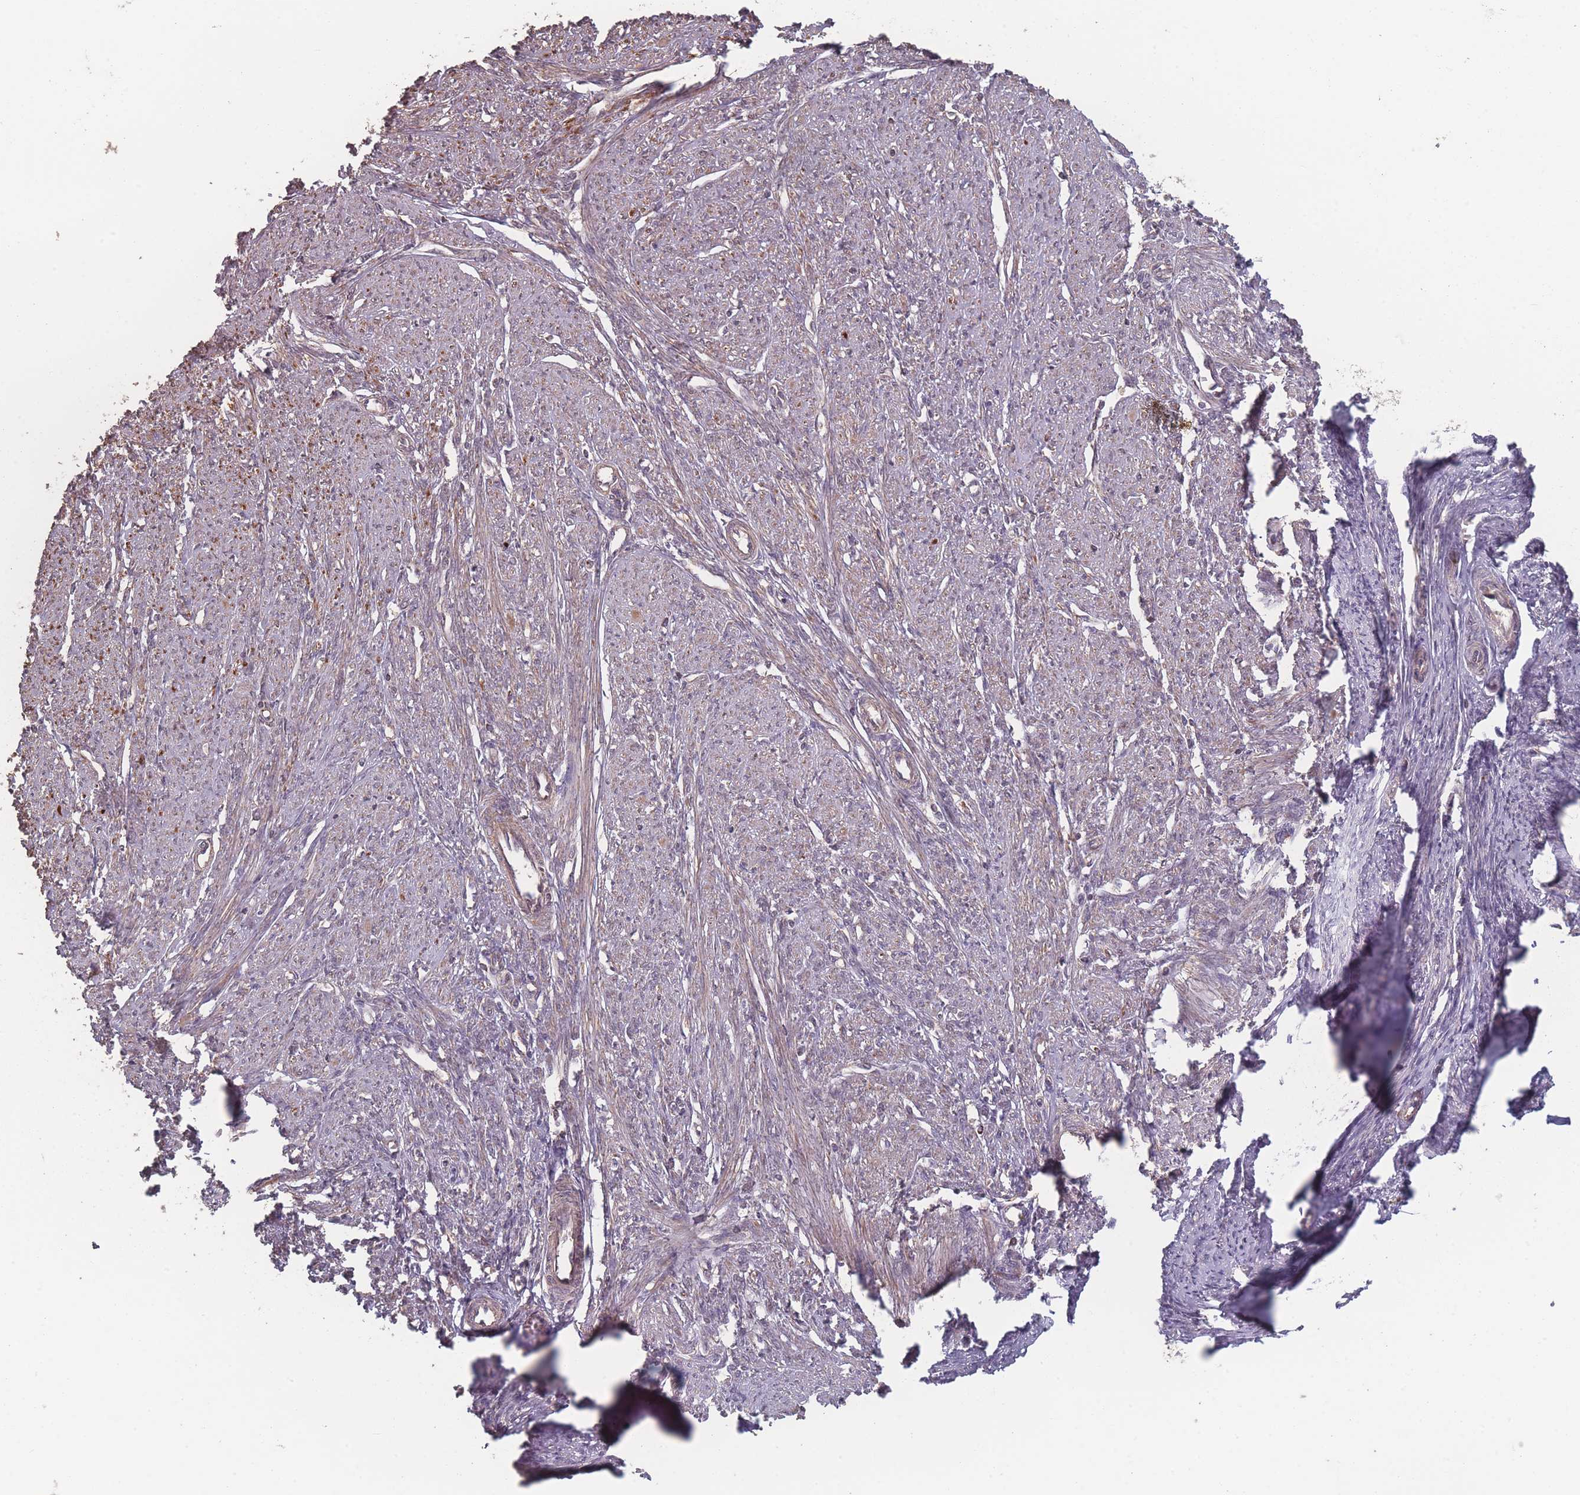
{"staining": {"intensity": "strong", "quantity": "25%-75%", "location": "cytoplasmic/membranous"}, "tissue": "smooth muscle", "cell_type": "Smooth muscle cells", "image_type": "normal", "snomed": [{"axis": "morphology", "description": "Normal tissue, NOS"}, {"axis": "topography", "description": "Smooth muscle"}, {"axis": "topography", "description": "Uterus"}], "caption": "Protein expression analysis of unremarkable human smooth muscle reveals strong cytoplasmic/membranous positivity in about 25%-75% of smooth muscle cells.", "gene": "LYRM7", "patient": {"sex": "female", "age": 59}}